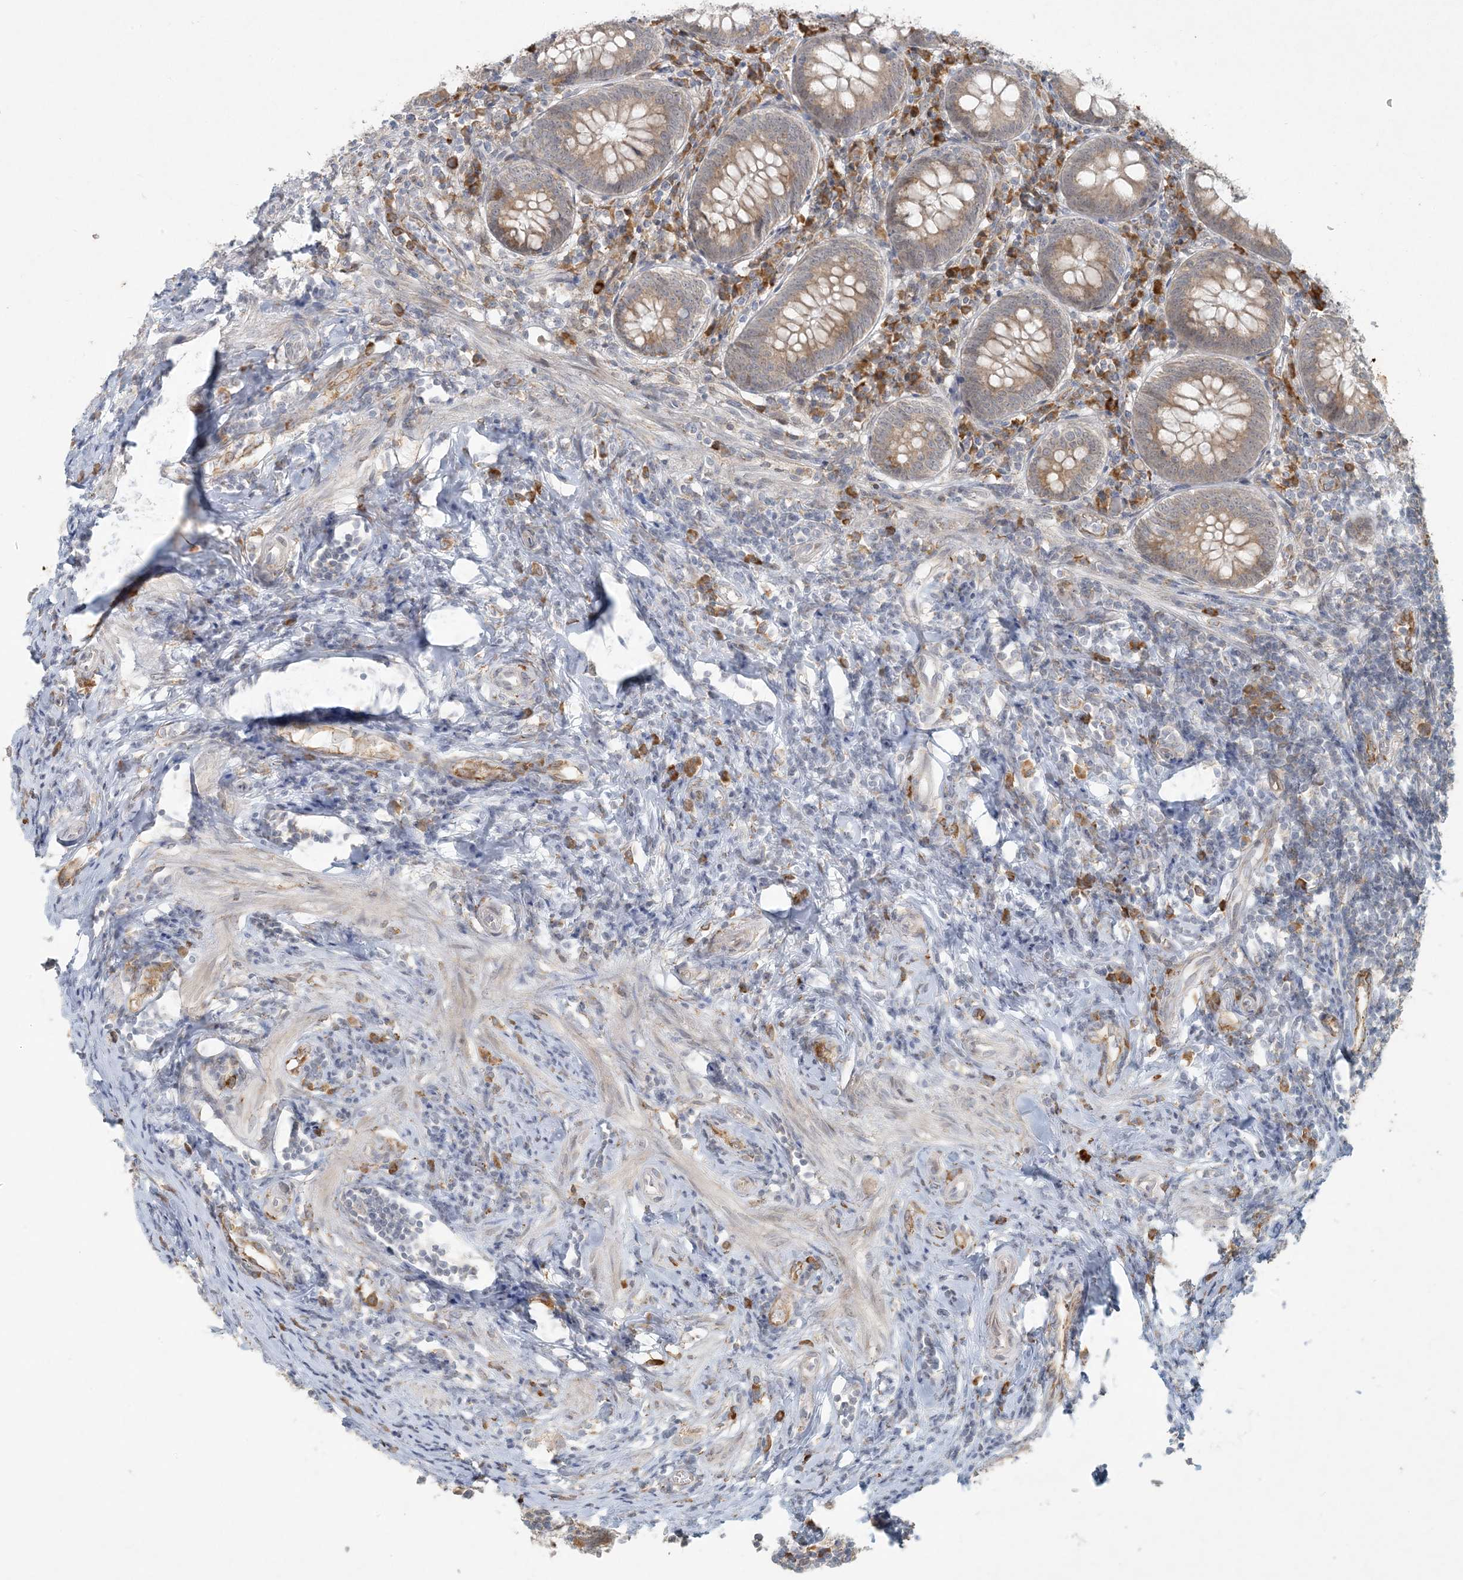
{"staining": {"intensity": "weak", "quantity": ">75%", "location": "cytoplasmic/membranous"}, "tissue": "appendix", "cell_type": "Glandular cells", "image_type": "normal", "snomed": [{"axis": "morphology", "description": "Normal tissue, NOS"}, {"axis": "topography", "description": "Appendix"}], "caption": "Brown immunohistochemical staining in benign appendix displays weak cytoplasmic/membranous expression in approximately >75% of glandular cells.", "gene": "HACL1", "patient": {"sex": "female", "age": 54}}